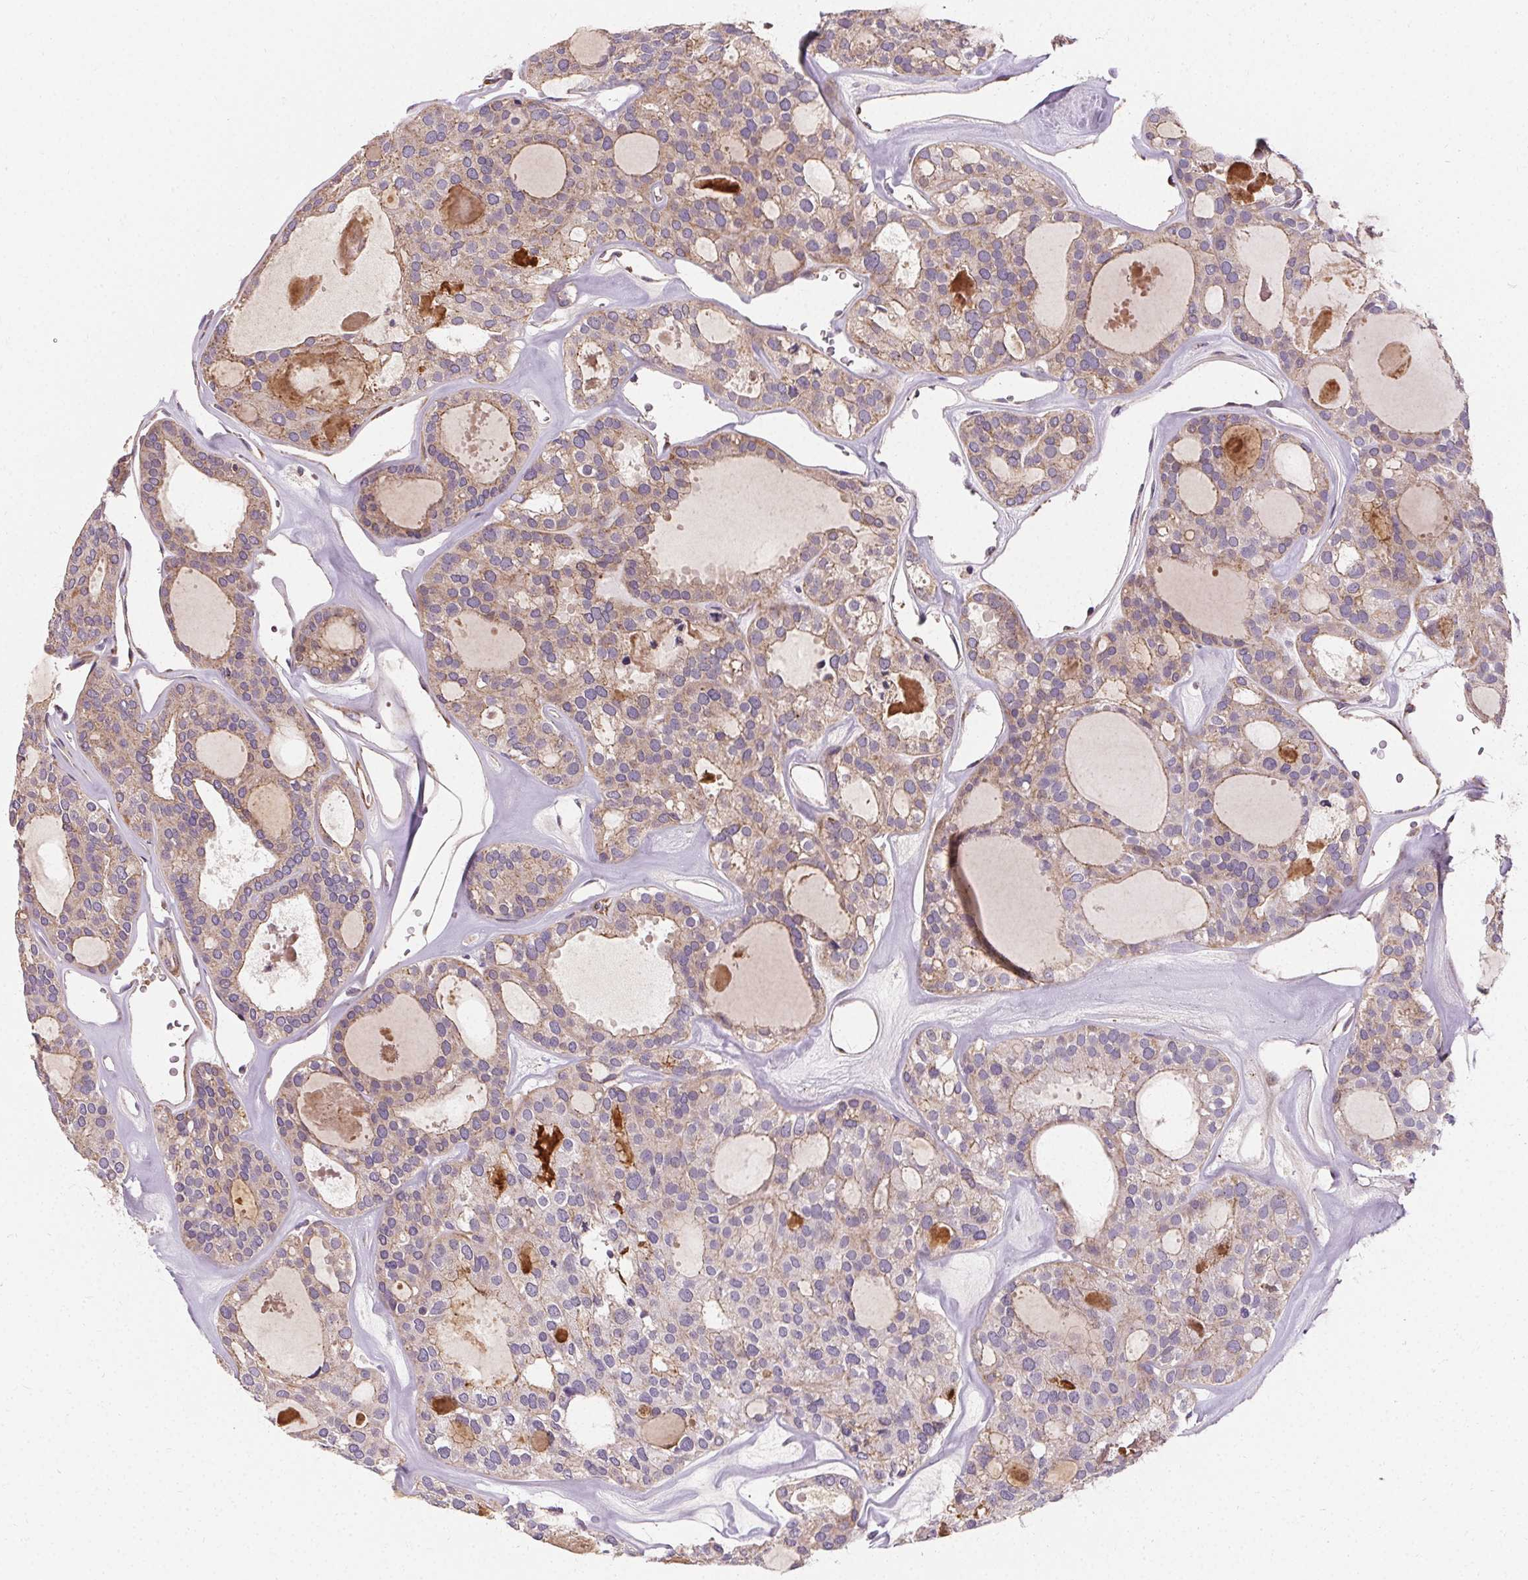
{"staining": {"intensity": "weak", "quantity": "25%-75%", "location": "cytoplasmic/membranous"}, "tissue": "thyroid cancer", "cell_type": "Tumor cells", "image_type": "cancer", "snomed": [{"axis": "morphology", "description": "Follicular adenoma carcinoma, NOS"}, {"axis": "topography", "description": "Thyroid gland"}], "caption": "A brown stain shows weak cytoplasmic/membranous positivity of a protein in human thyroid cancer (follicular adenoma carcinoma) tumor cells. (Brightfield microscopy of DAB IHC at high magnification).", "gene": "APLP1", "patient": {"sex": "male", "age": 75}}